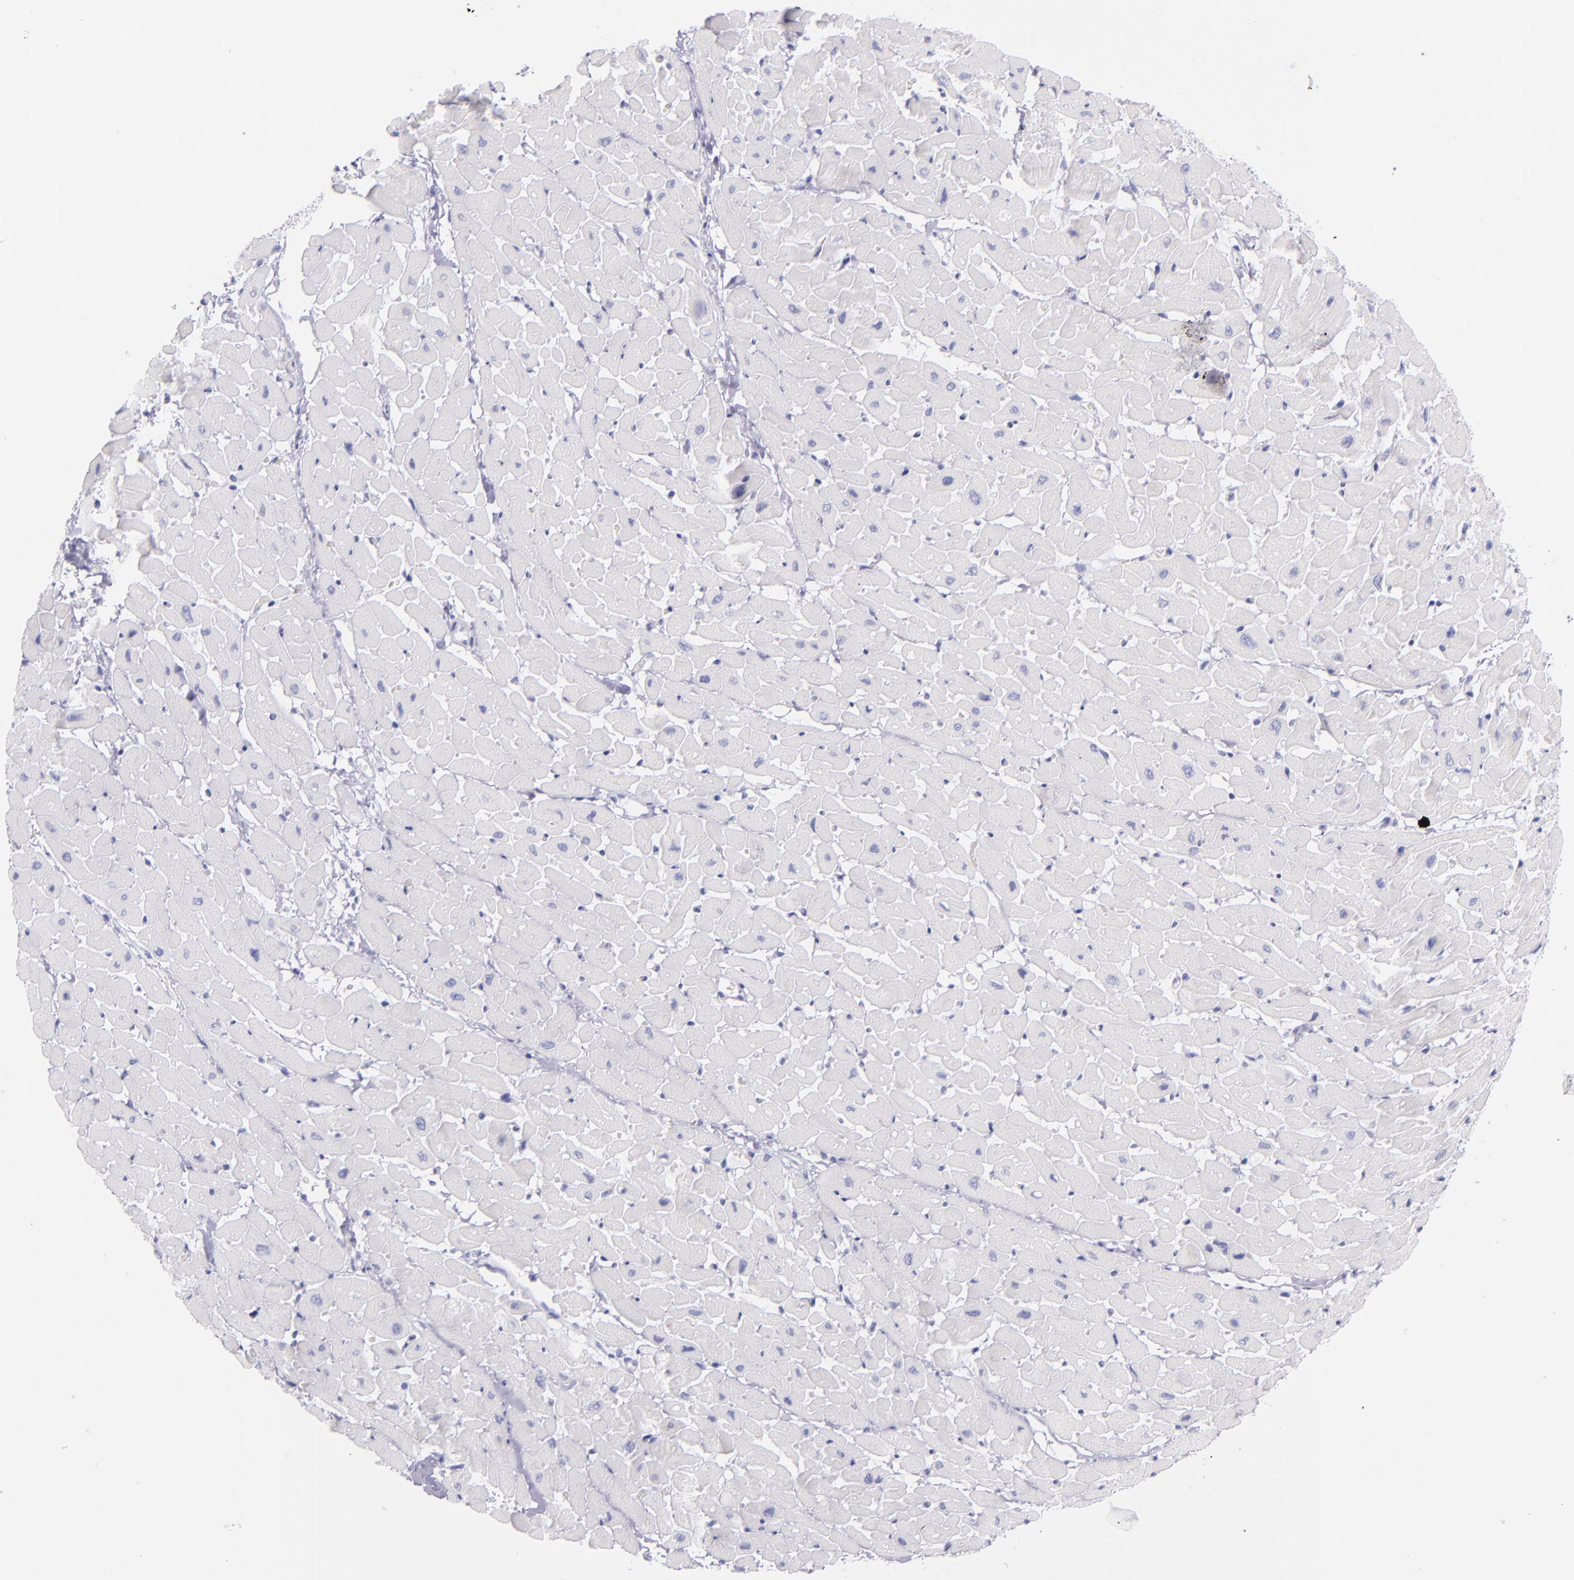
{"staining": {"intensity": "negative", "quantity": "none", "location": "none"}, "tissue": "heart muscle", "cell_type": "Cardiomyocytes", "image_type": "normal", "snomed": [{"axis": "morphology", "description": "Normal tissue, NOS"}, {"axis": "topography", "description": "Heart"}], "caption": "This is an immunohistochemistry (IHC) histopathology image of normal human heart muscle. There is no staining in cardiomyocytes.", "gene": "SFTPB", "patient": {"sex": "male", "age": 45}}